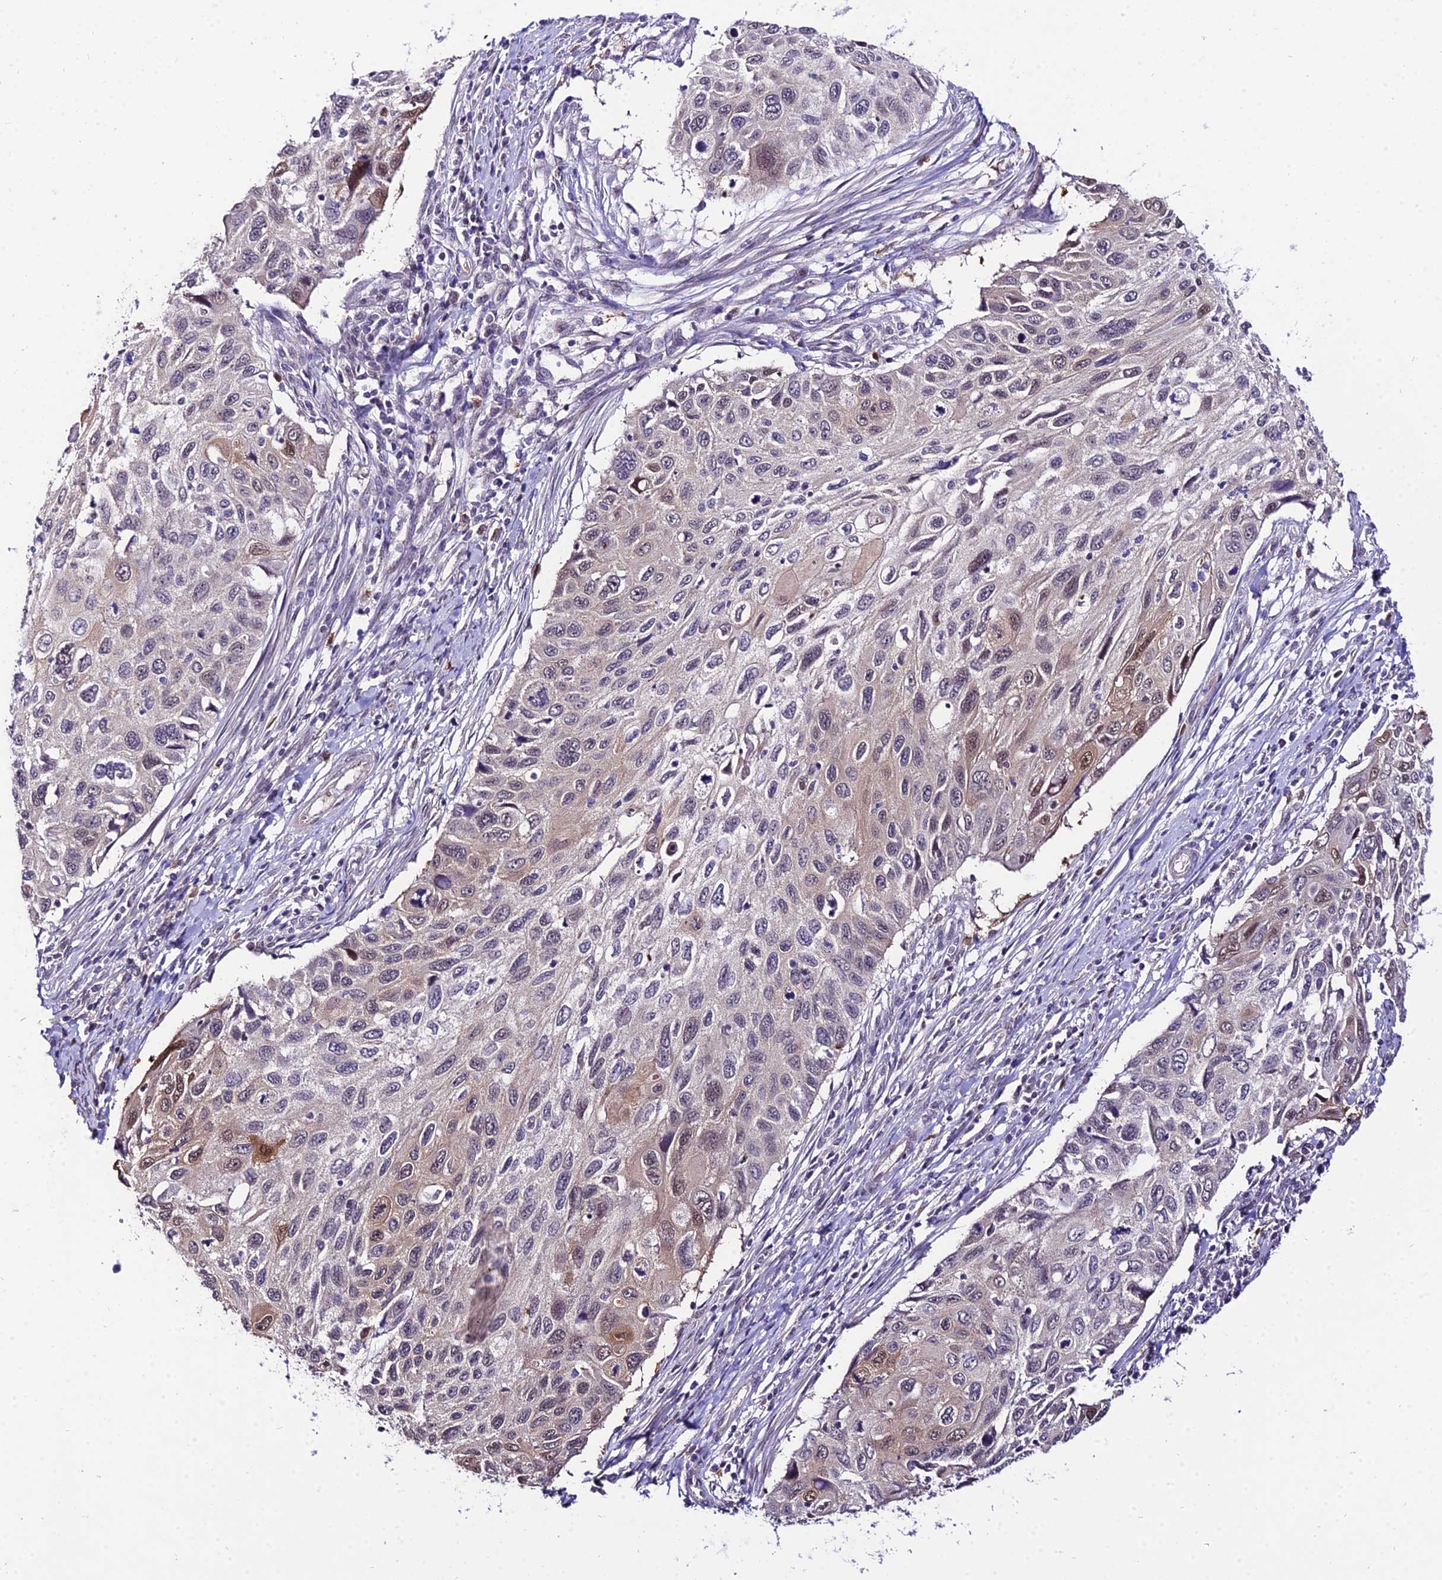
{"staining": {"intensity": "moderate", "quantity": "<25%", "location": "cytoplasmic/membranous,nuclear"}, "tissue": "cervical cancer", "cell_type": "Tumor cells", "image_type": "cancer", "snomed": [{"axis": "morphology", "description": "Squamous cell carcinoma, NOS"}, {"axis": "topography", "description": "Cervix"}], "caption": "Immunohistochemistry (IHC) (DAB) staining of cervical cancer exhibits moderate cytoplasmic/membranous and nuclear protein expression in approximately <25% of tumor cells. (IHC, brightfield microscopy, high magnification).", "gene": "POLR2I", "patient": {"sex": "female", "age": 70}}